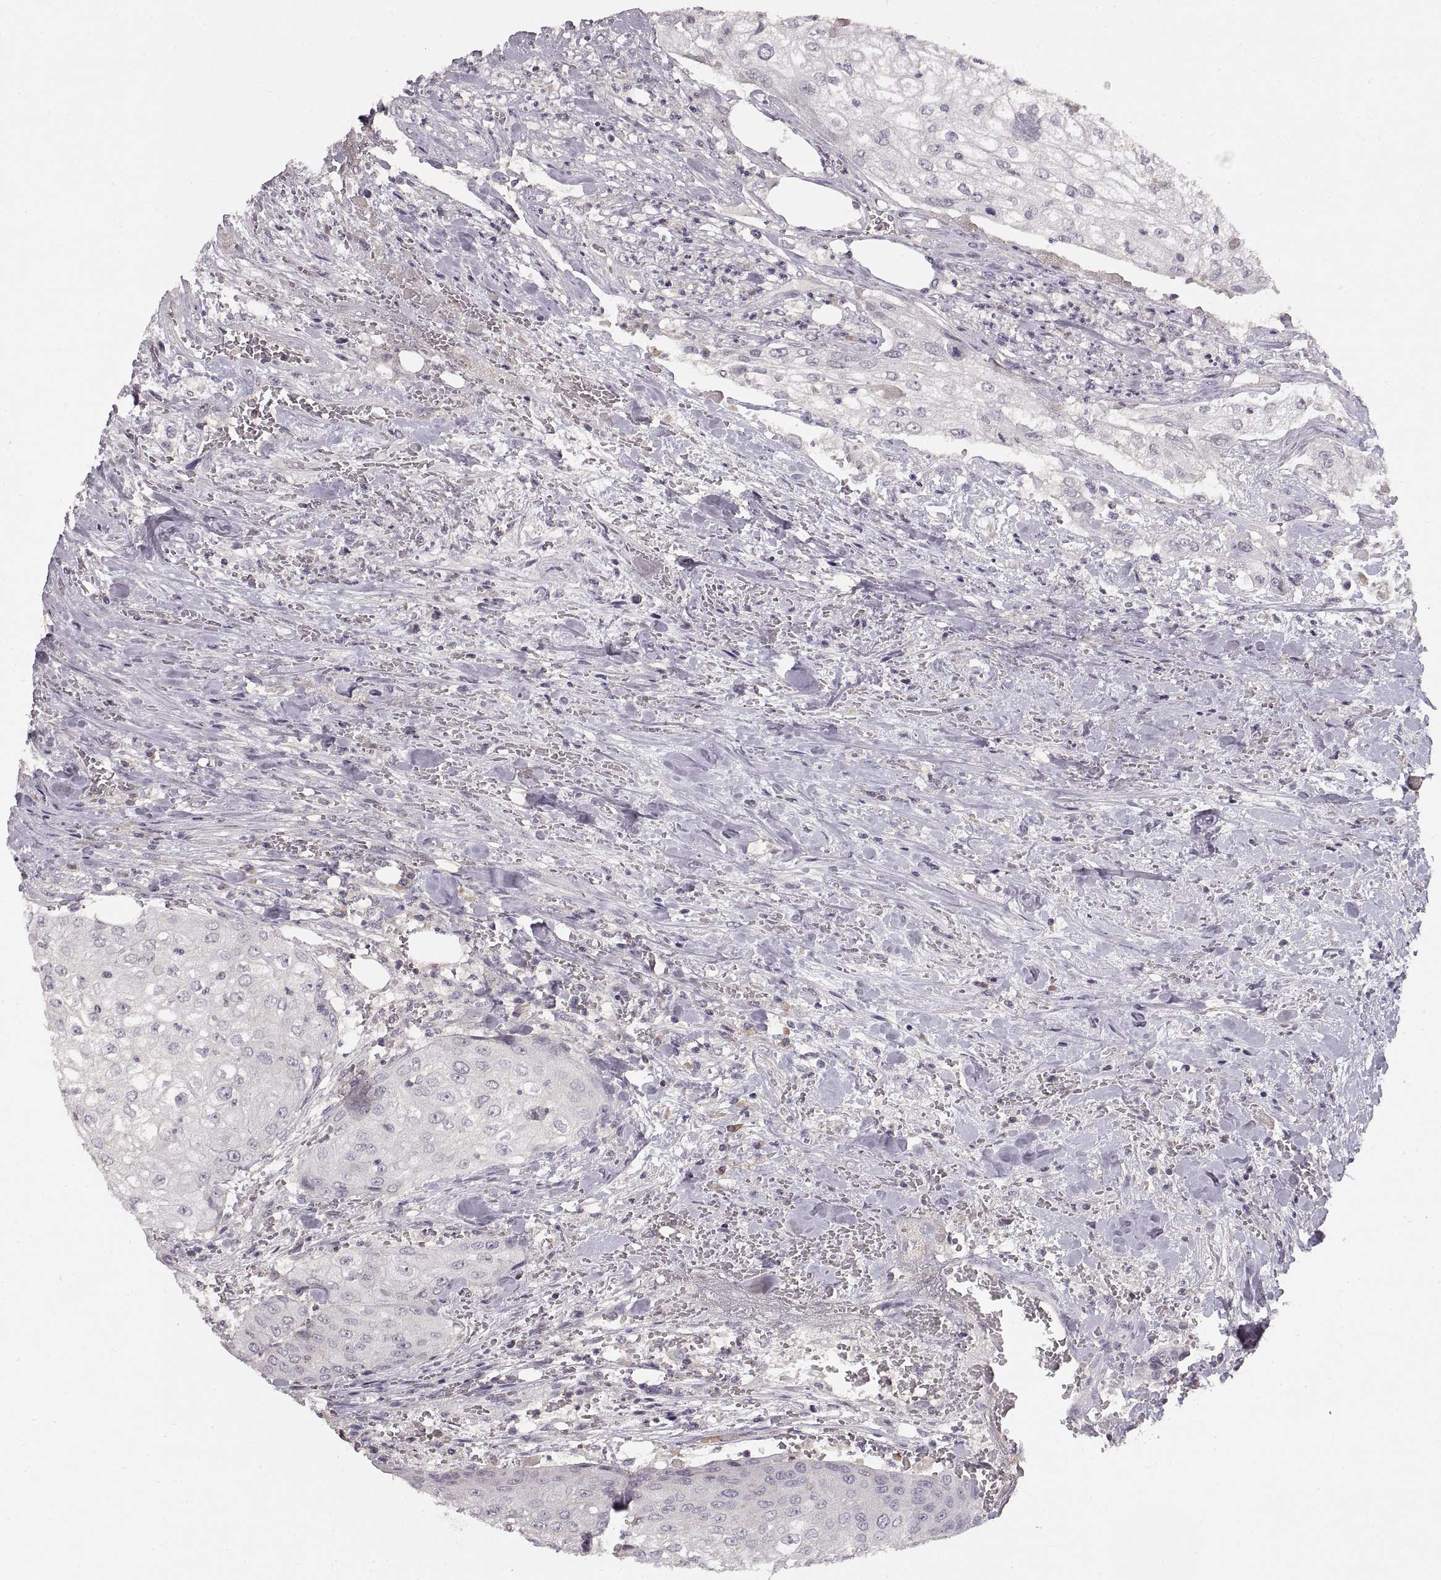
{"staining": {"intensity": "negative", "quantity": "none", "location": "none"}, "tissue": "urothelial cancer", "cell_type": "Tumor cells", "image_type": "cancer", "snomed": [{"axis": "morphology", "description": "Urothelial carcinoma, High grade"}, {"axis": "topography", "description": "Urinary bladder"}], "caption": "This is an immunohistochemistry micrograph of urothelial cancer. There is no positivity in tumor cells.", "gene": "ADAM11", "patient": {"sex": "male", "age": 62}}